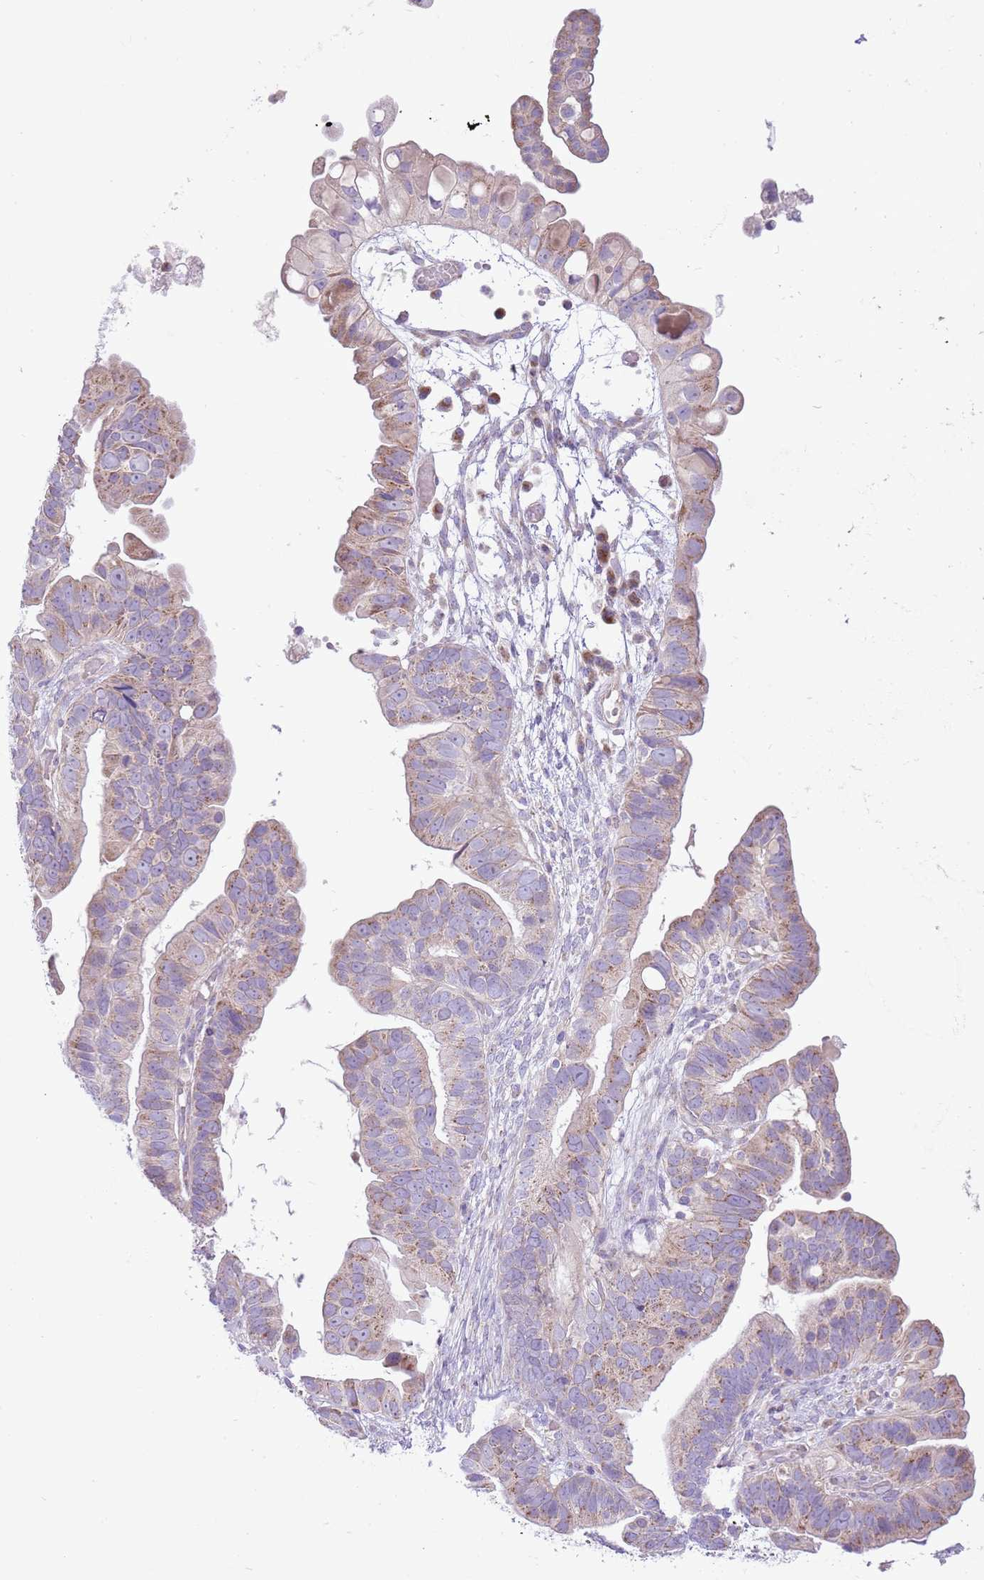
{"staining": {"intensity": "weak", "quantity": ">75%", "location": "cytoplasmic/membranous"}, "tissue": "ovarian cancer", "cell_type": "Tumor cells", "image_type": "cancer", "snomed": [{"axis": "morphology", "description": "Cystadenocarcinoma, serous, NOS"}, {"axis": "topography", "description": "Ovary"}], "caption": "There is low levels of weak cytoplasmic/membranous positivity in tumor cells of serous cystadenocarcinoma (ovarian), as demonstrated by immunohistochemical staining (brown color).", "gene": "OAZ2", "patient": {"sex": "female", "age": 56}}